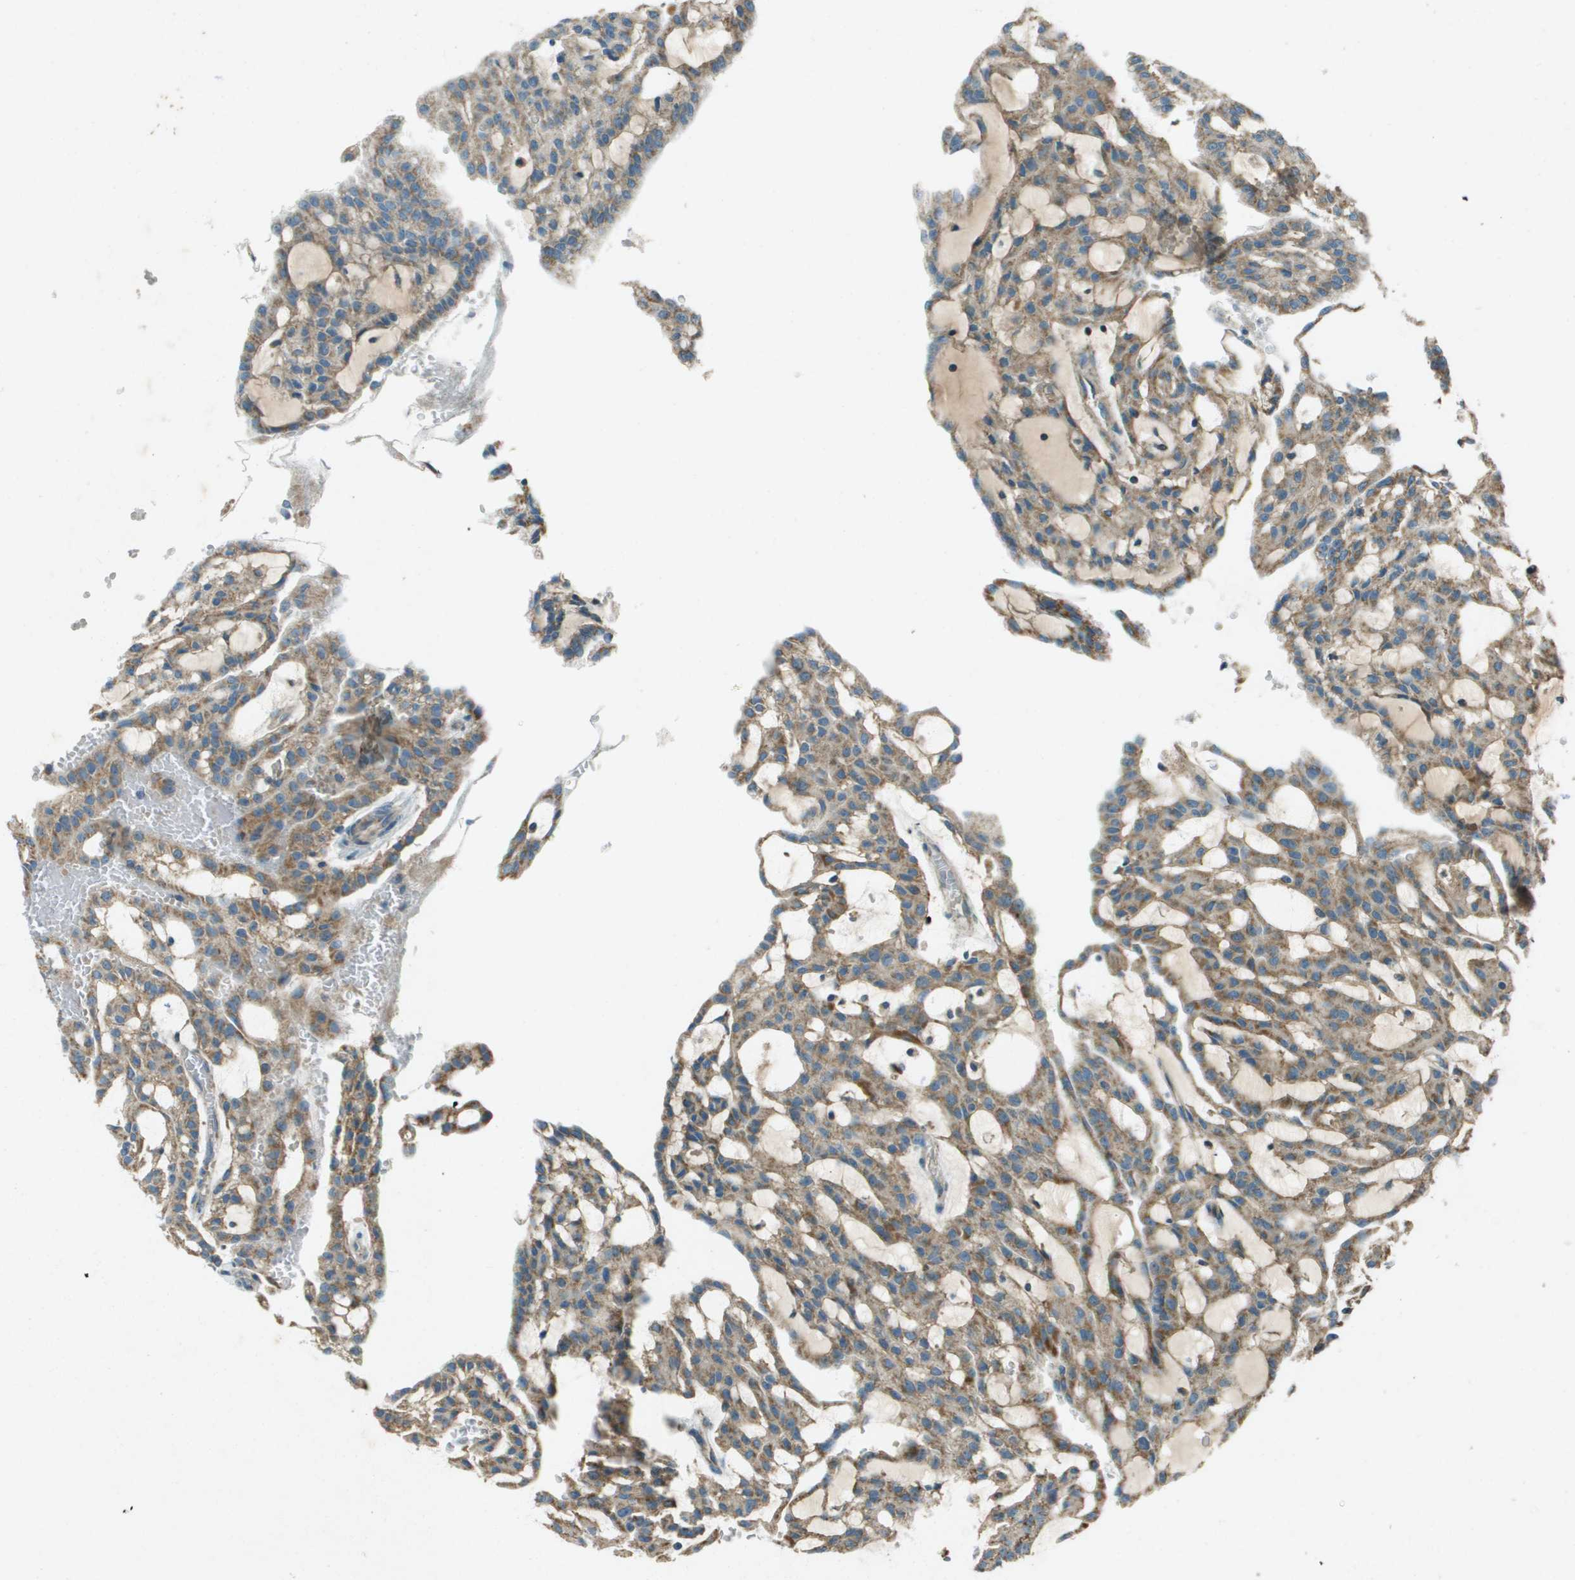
{"staining": {"intensity": "moderate", "quantity": ">75%", "location": "cytoplasmic/membranous"}, "tissue": "renal cancer", "cell_type": "Tumor cells", "image_type": "cancer", "snomed": [{"axis": "morphology", "description": "Adenocarcinoma, NOS"}, {"axis": "topography", "description": "Kidney"}], "caption": "An immunohistochemistry image of tumor tissue is shown. Protein staining in brown shows moderate cytoplasmic/membranous positivity in adenocarcinoma (renal) within tumor cells. The staining was performed using DAB, with brown indicating positive protein expression. Nuclei are stained blue with hematoxylin.", "gene": "MIGA1", "patient": {"sex": "male", "age": 63}}